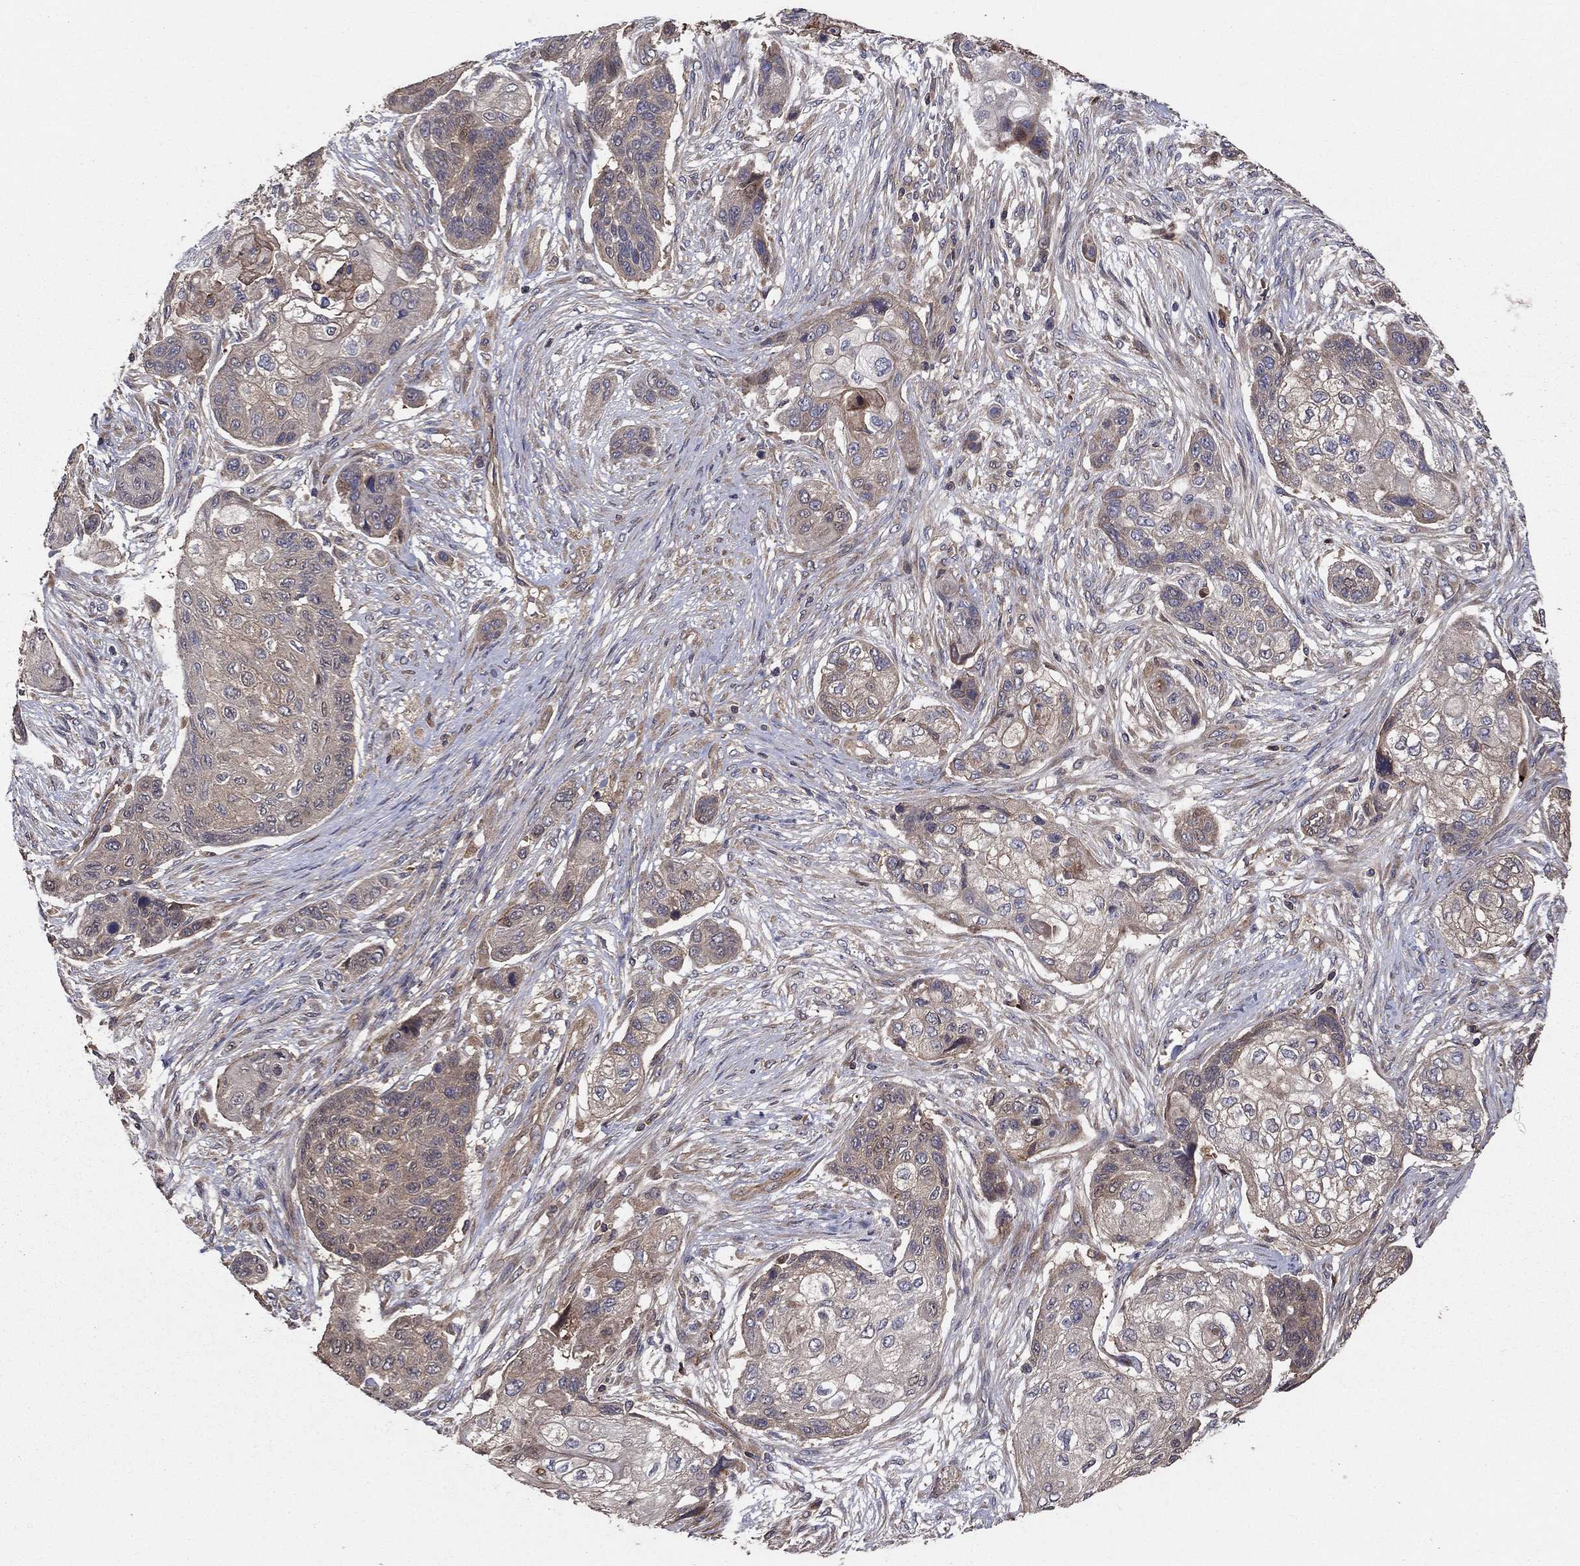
{"staining": {"intensity": "weak", "quantity": "<25%", "location": "cytoplasmic/membranous"}, "tissue": "lung cancer", "cell_type": "Tumor cells", "image_type": "cancer", "snomed": [{"axis": "morphology", "description": "Squamous cell carcinoma, NOS"}, {"axis": "topography", "description": "Lung"}], "caption": "Protein analysis of lung squamous cell carcinoma displays no significant staining in tumor cells.", "gene": "BABAM2", "patient": {"sex": "male", "age": 69}}